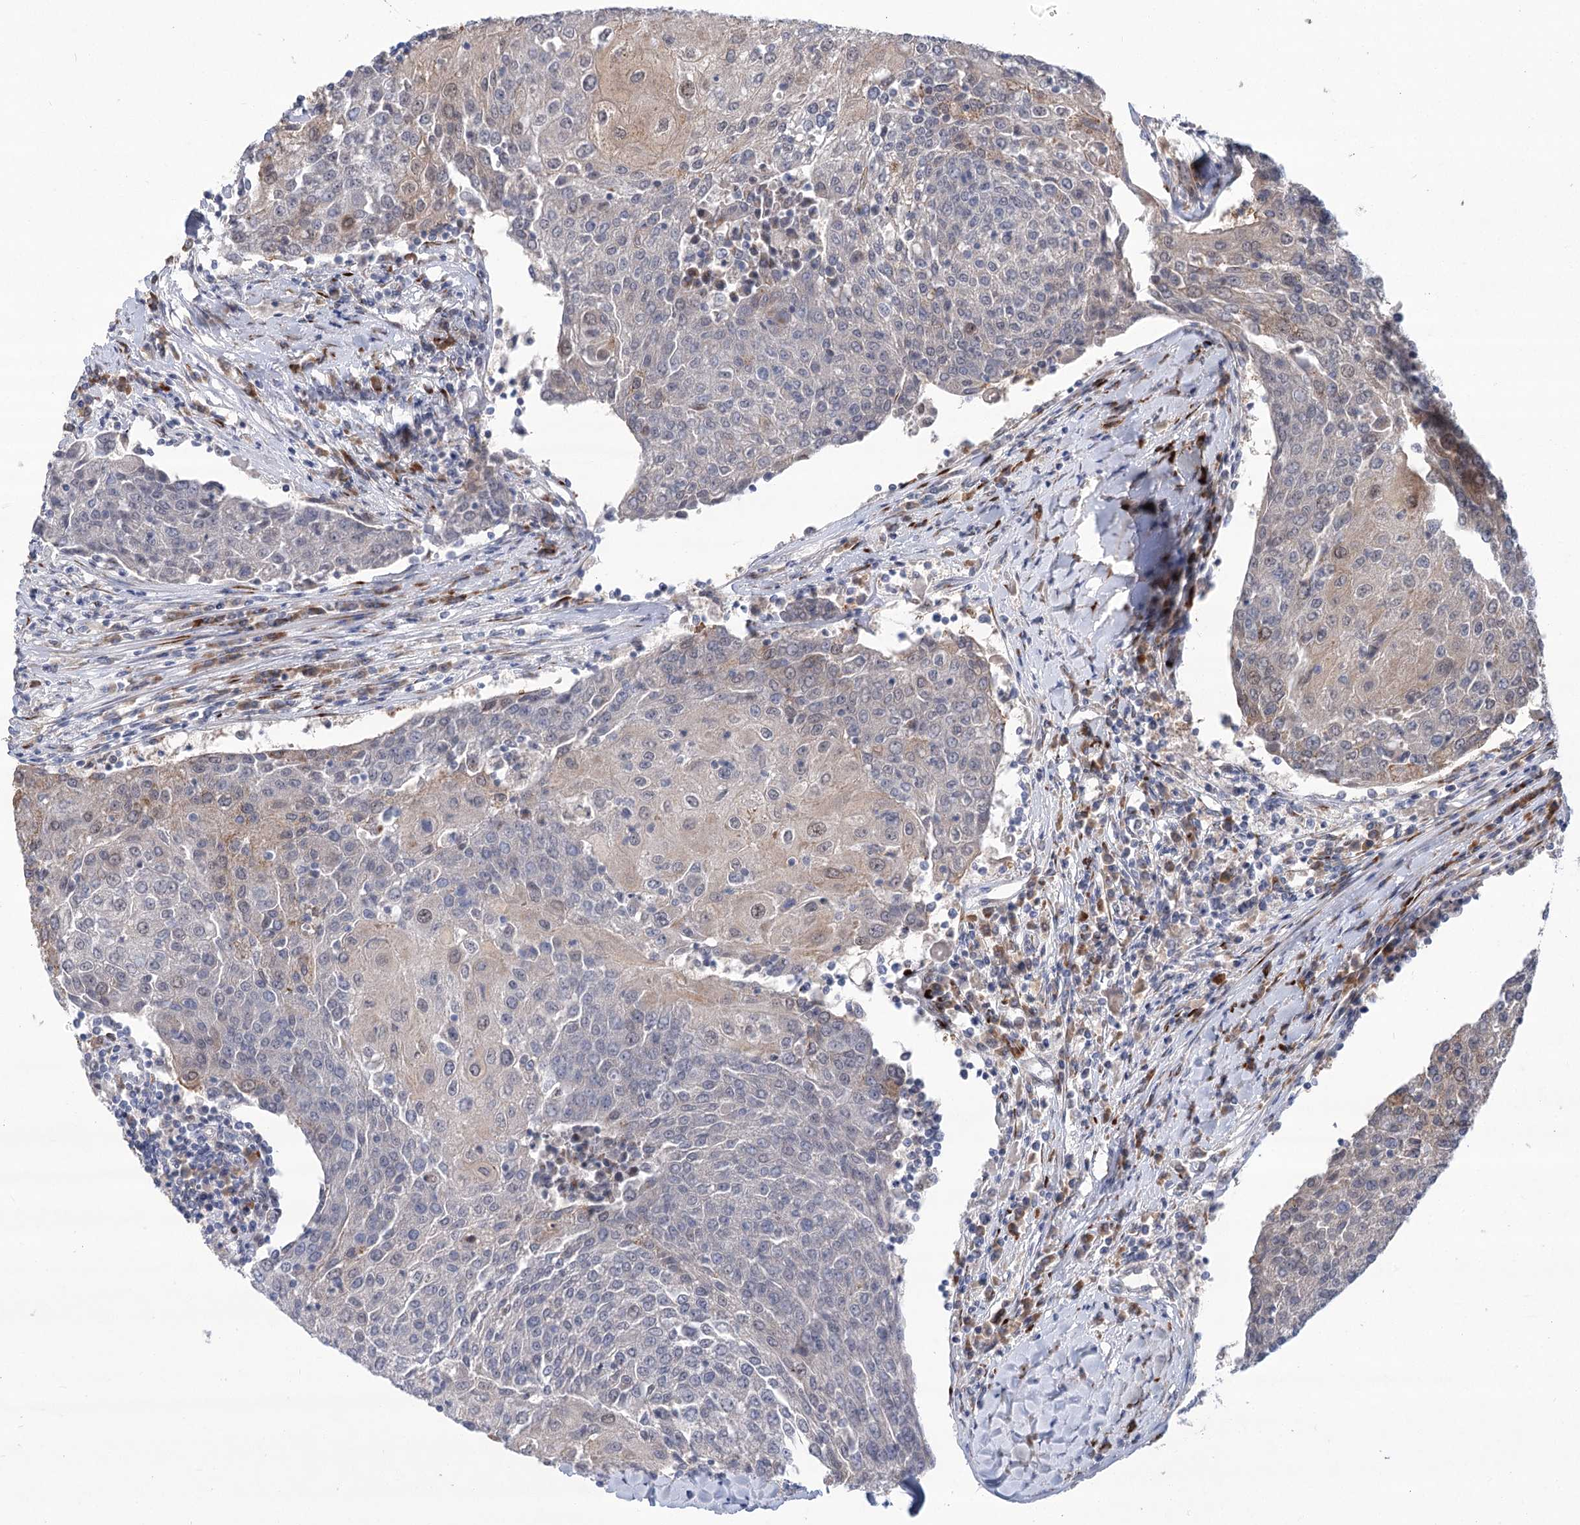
{"staining": {"intensity": "weak", "quantity": "<25%", "location": "cytoplasmic/membranous"}, "tissue": "urothelial cancer", "cell_type": "Tumor cells", "image_type": "cancer", "snomed": [{"axis": "morphology", "description": "Urothelial carcinoma, High grade"}, {"axis": "topography", "description": "Urinary bladder"}], "caption": "This histopathology image is of urothelial cancer stained with immunohistochemistry (IHC) to label a protein in brown with the nuclei are counter-stained blue. There is no expression in tumor cells.", "gene": "GCNT4", "patient": {"sex": "female", "age": 85}}